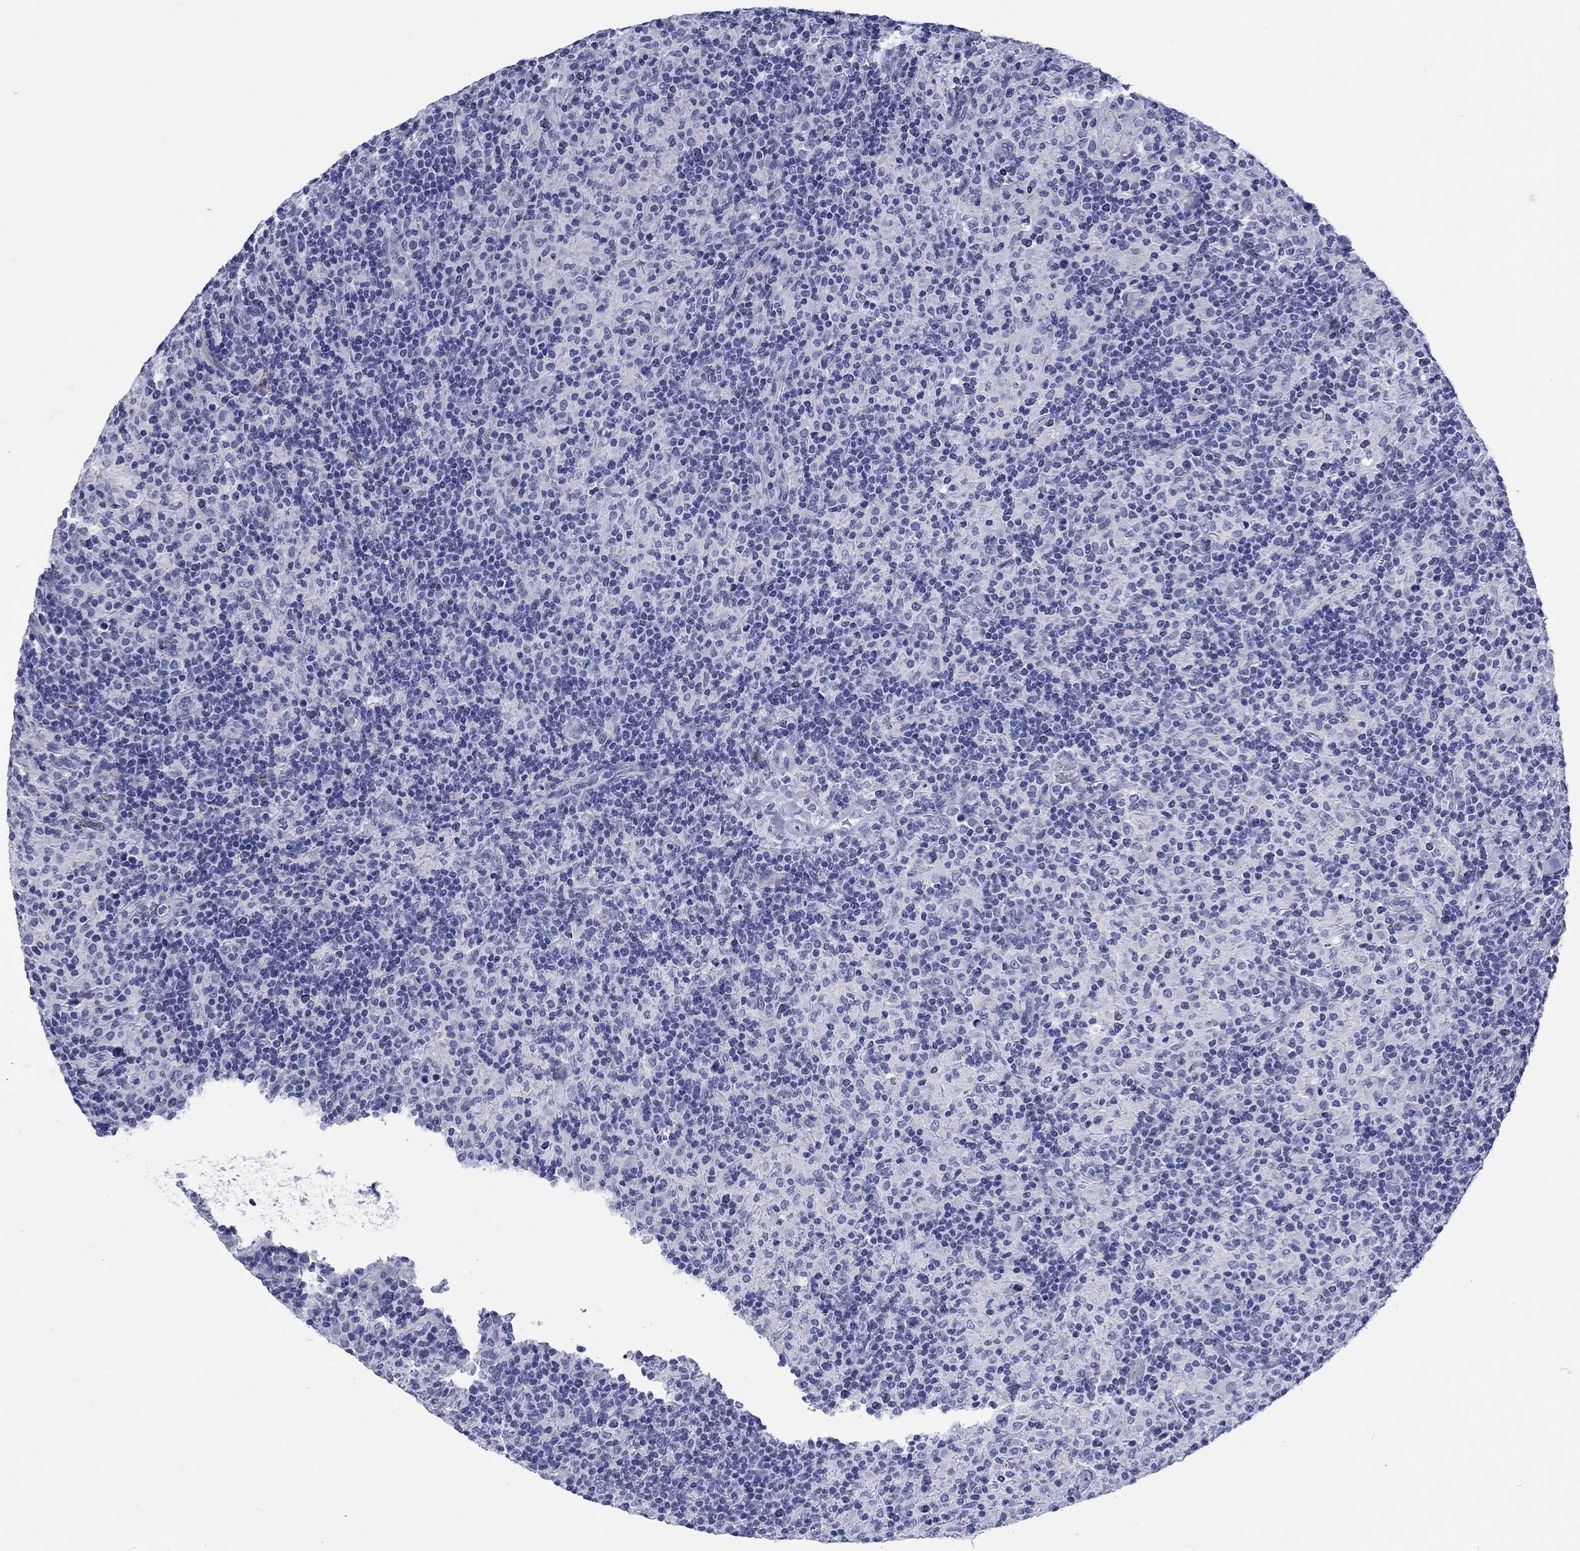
{"staining": {"intensity": "negative", "quantity": "none", "location": "none"}, "tissue": "lymphoma", "cell_type": "Tumor cells", "image_type": "cancer", "snomed": [{"axis": "morphology", "description": "Hodgkin's disease, NOS"}, {"axis": "topography", "description": "Lymph node"}], "caption": "DAB (3,3'-diaminobenzidine) immunohistochemical staining of human Hodgkin's disease exhibits no significant staining in tumor cells.", "gene": "CACNG3", "patient": {"sex": "male", "age": 70}}